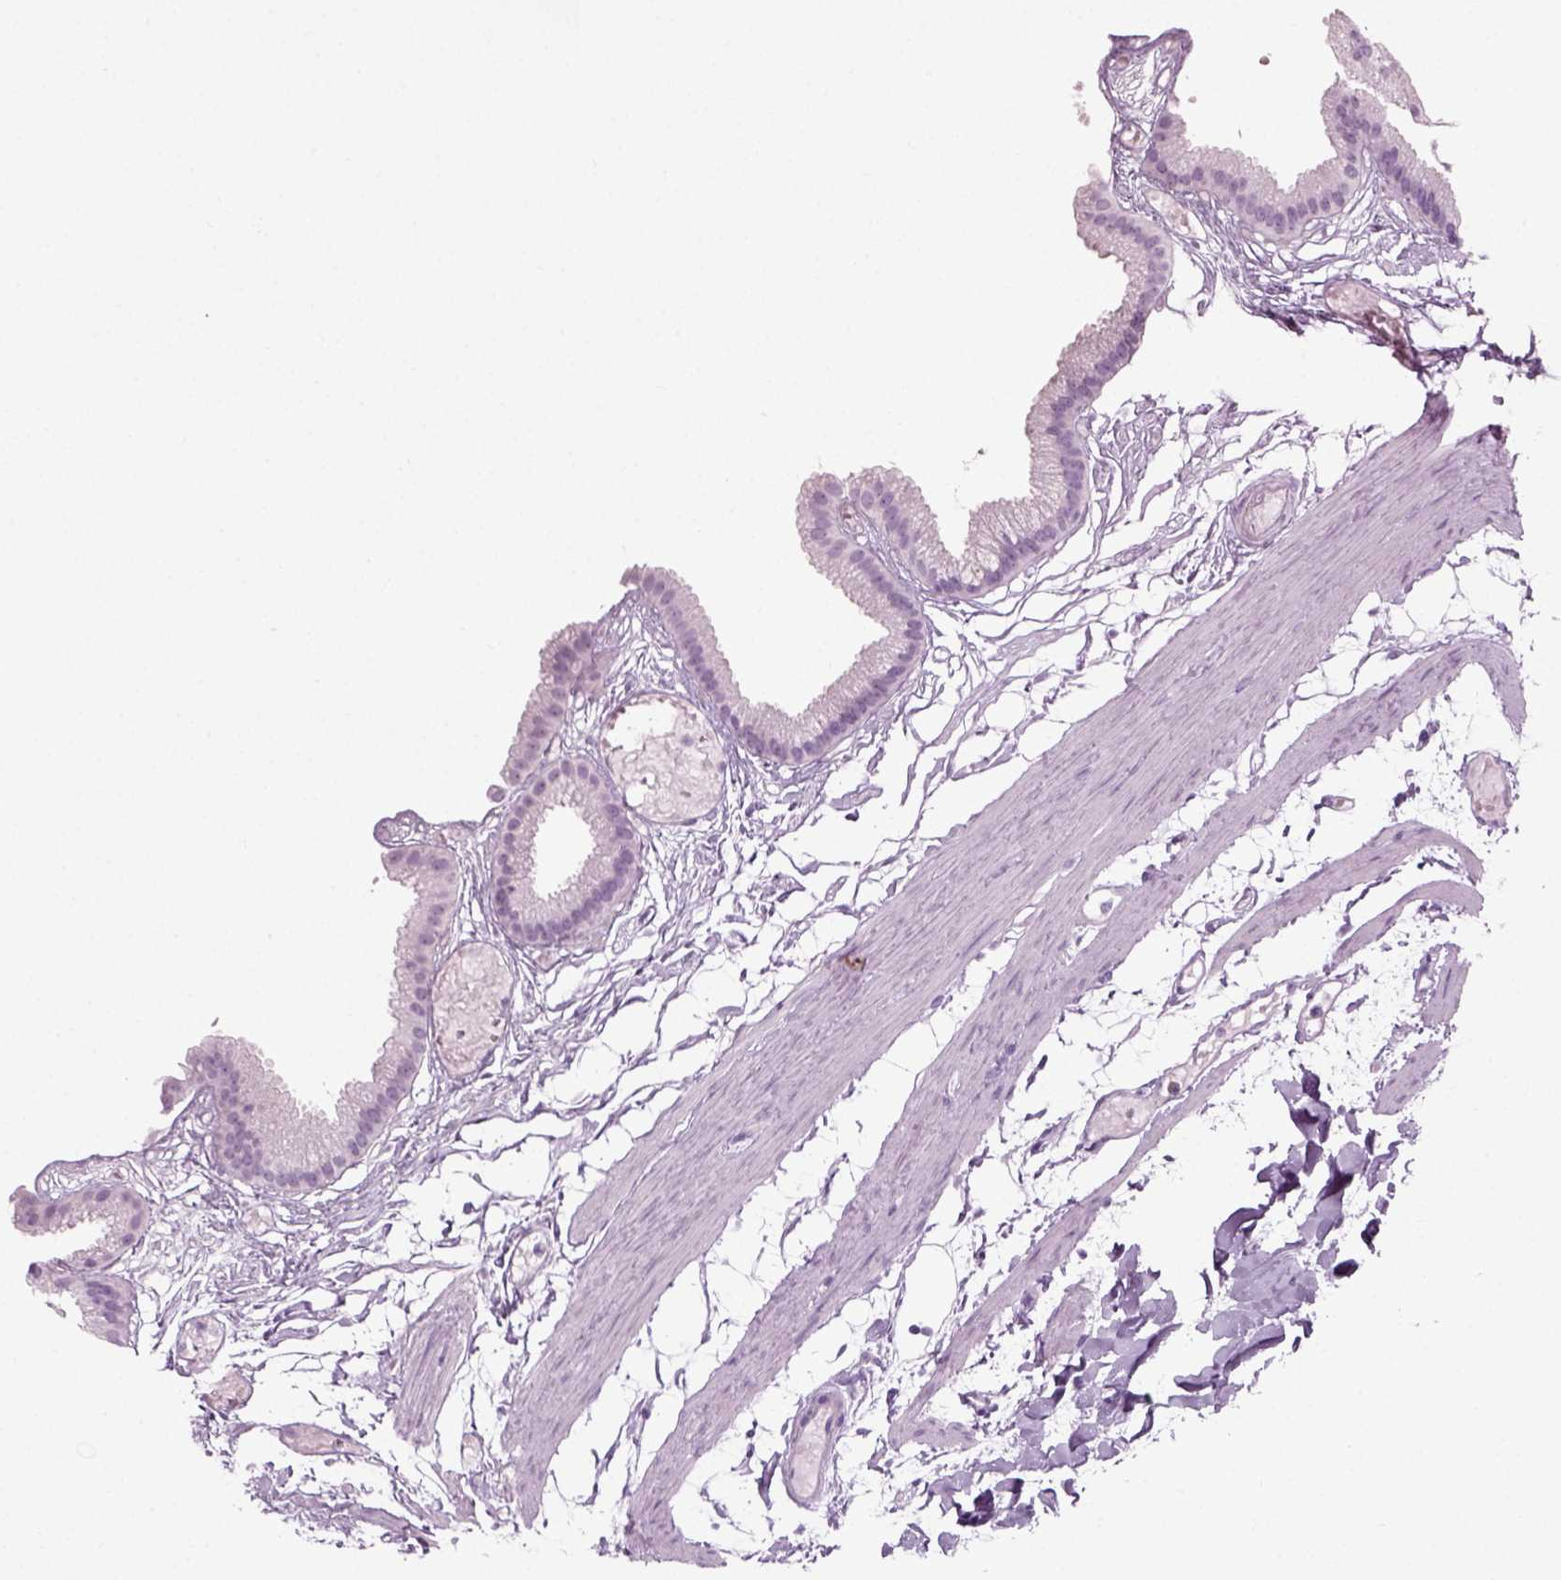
{"staining": {"intensity": "negative", "quantity": "none", "location": "none"}, "tissue": "gallbladder", "cell_type": "Glandular cells", "image_type": "normal", "snomed": [{"axis": "morphology", "description": "Normal tissue, NOS"}, {"axis": "topography", "description": "Gallbladder"}], "caption": "Immunohistochemical staining of normal gallbladder exhibits no significant positivity in glandular cells. Brightfield microscopy of immunohistochemistry stained with DAB (3,3'-diaminobenzidine) (brown) and hematoxylin (blue), captured at high magnification.", "gene": "PRLH", "patient": {"sex": "female", "age": 45}}